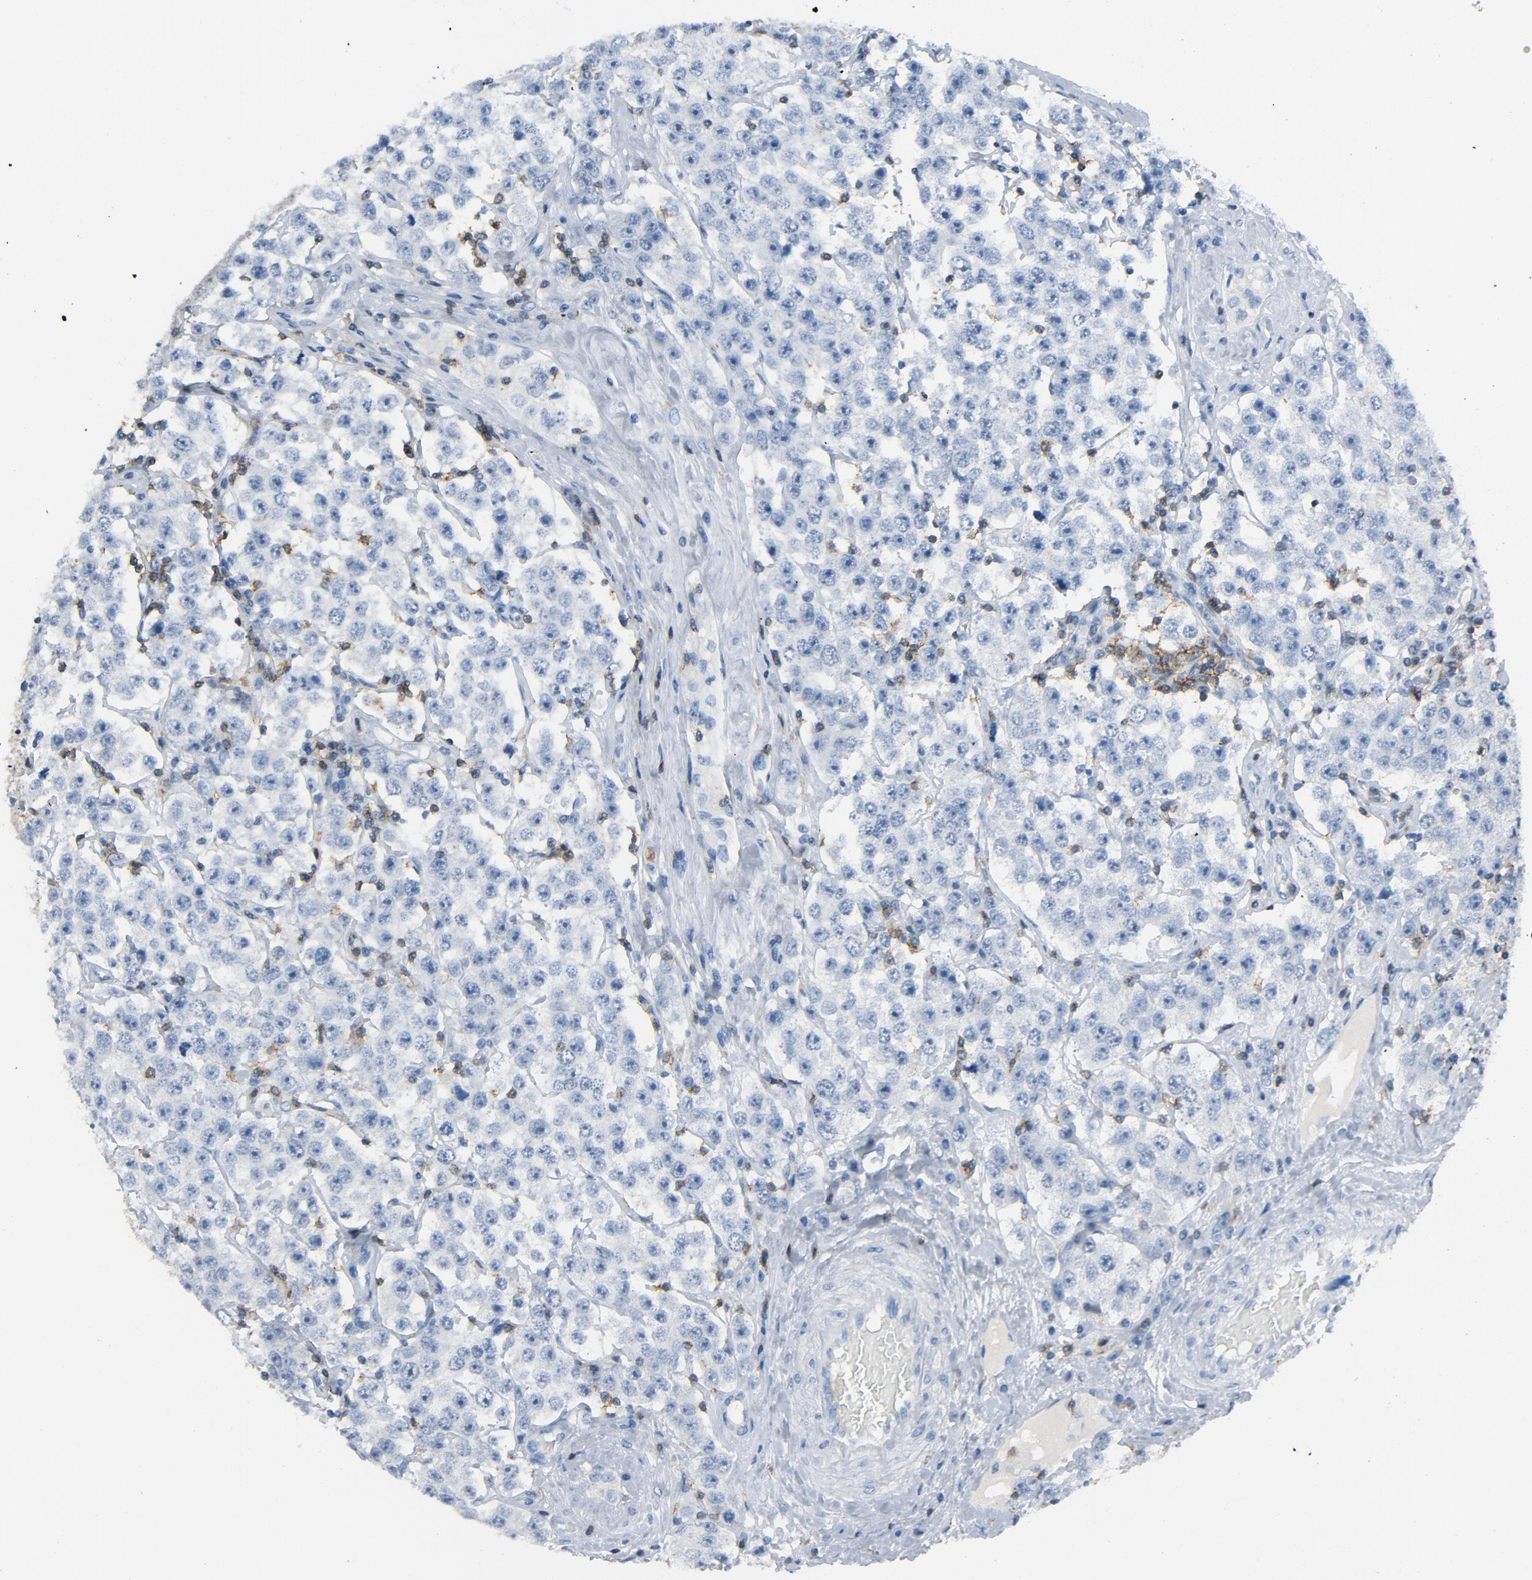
{"staining": {"intensity": "negative", "quantity": "none", "location": "none"}, "tissue": "testis cancer", "cell_type": "Tumor cells", "image_type": "cancer", "snomed": [{"axis": "morphology", "description": "Seminoma, NOS"}, {"axis": "topography", "description": "Testis"}], "caption": "Immunohistochemistry (IHC) image of neoplastic tissue: human seminoma (testis) stained with DAB (3,3'-diaminobenzidine) displays no significant protein expression in tumor cells.", "gene": "LCK", "patient": {"sex": "male", "age": 52}}